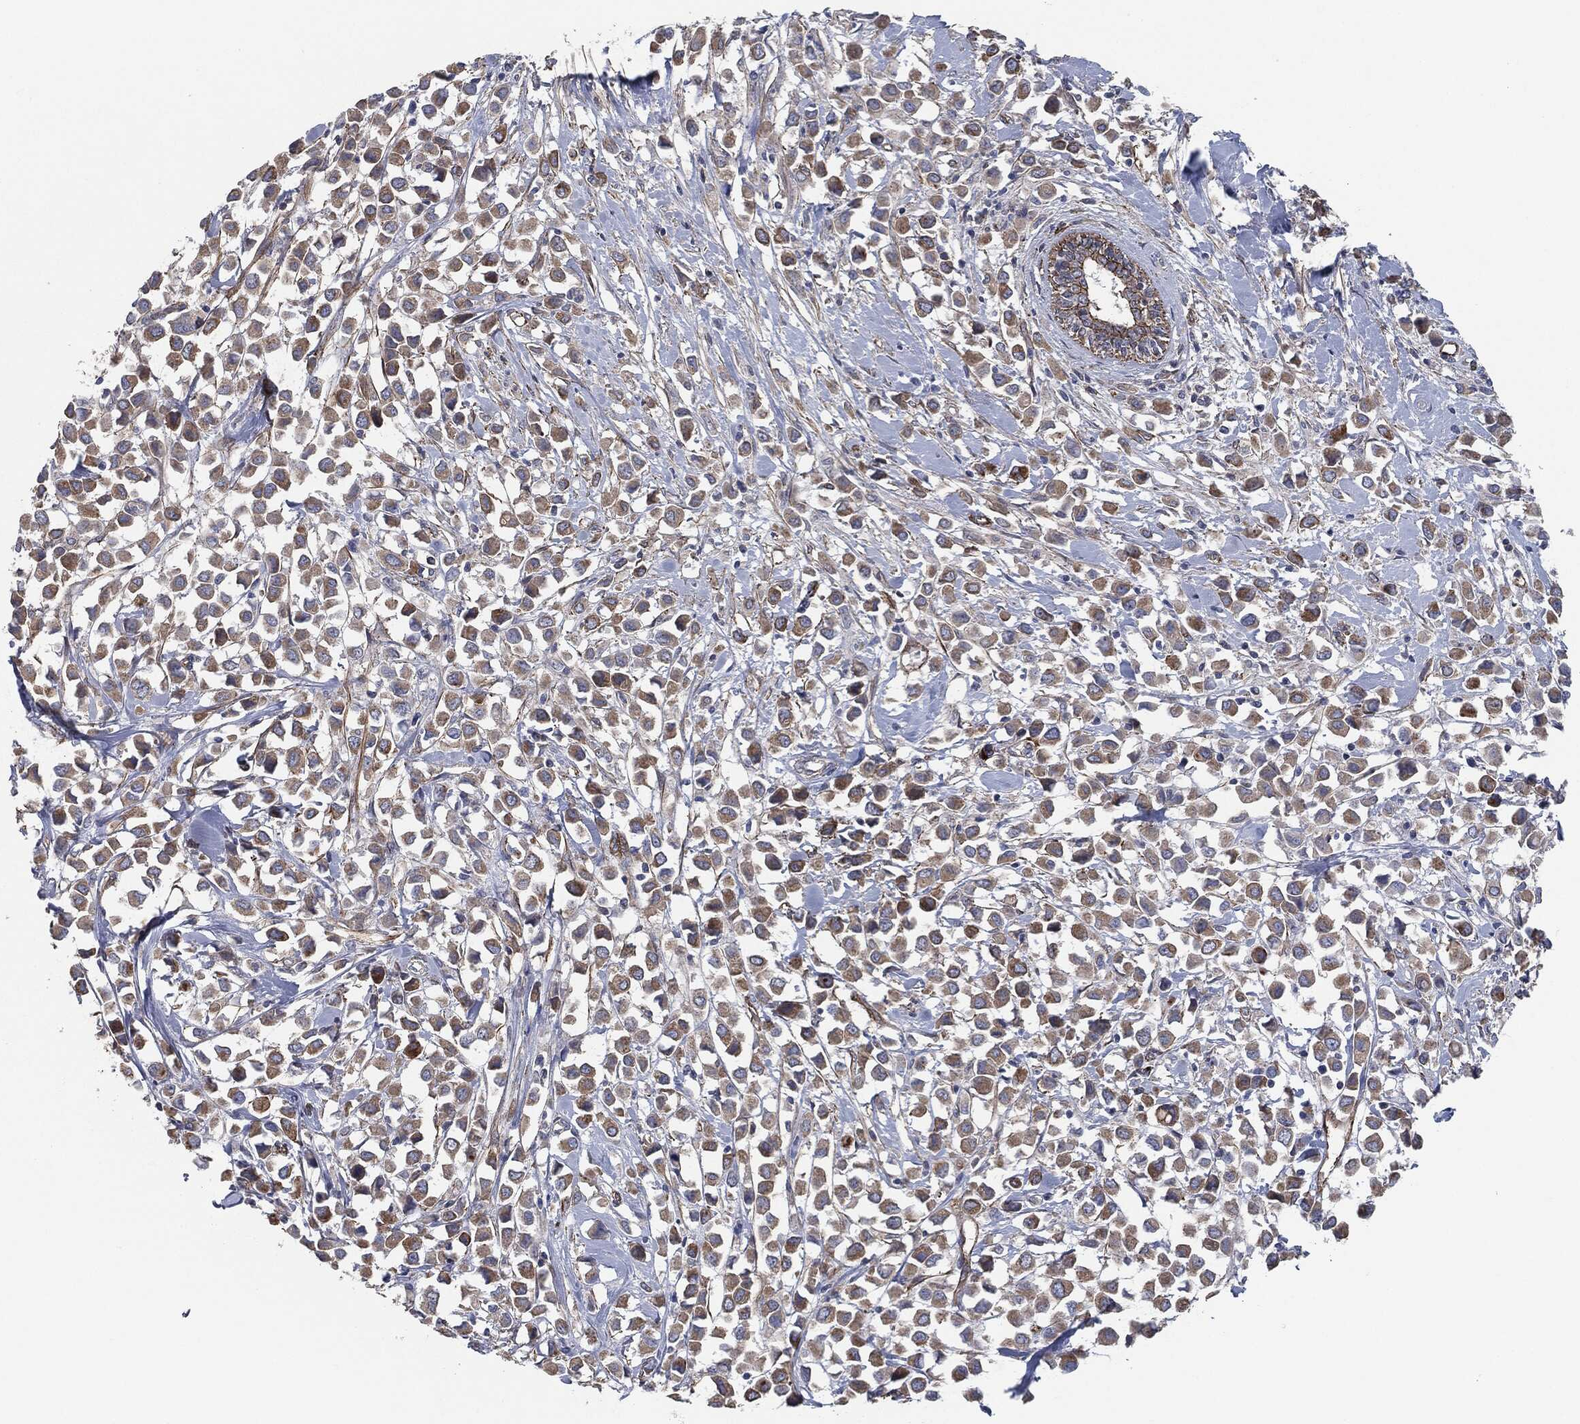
{"staining": {"intensity": "strong", "quantity": "<25%", "location": "cytoplasmic/membranous"}, "tissue": "breast cancer", "cell_type": "Tumor cells", "image_type": "cancer", "snomed": [{"axis": "morphology", "description": "Duct carcinoma"}, {"axis": "topography", "description": "Breast"}], "caption": "Immunohistochemistry (IHC) of invasive ductal carcinoma (breast) exhibits medium levels of strong cytoplasmic/membranous positivity in approximately <25% of tumor cells.", "gene": "SVIL", "patient": {"sex": "female", "age": 61}}